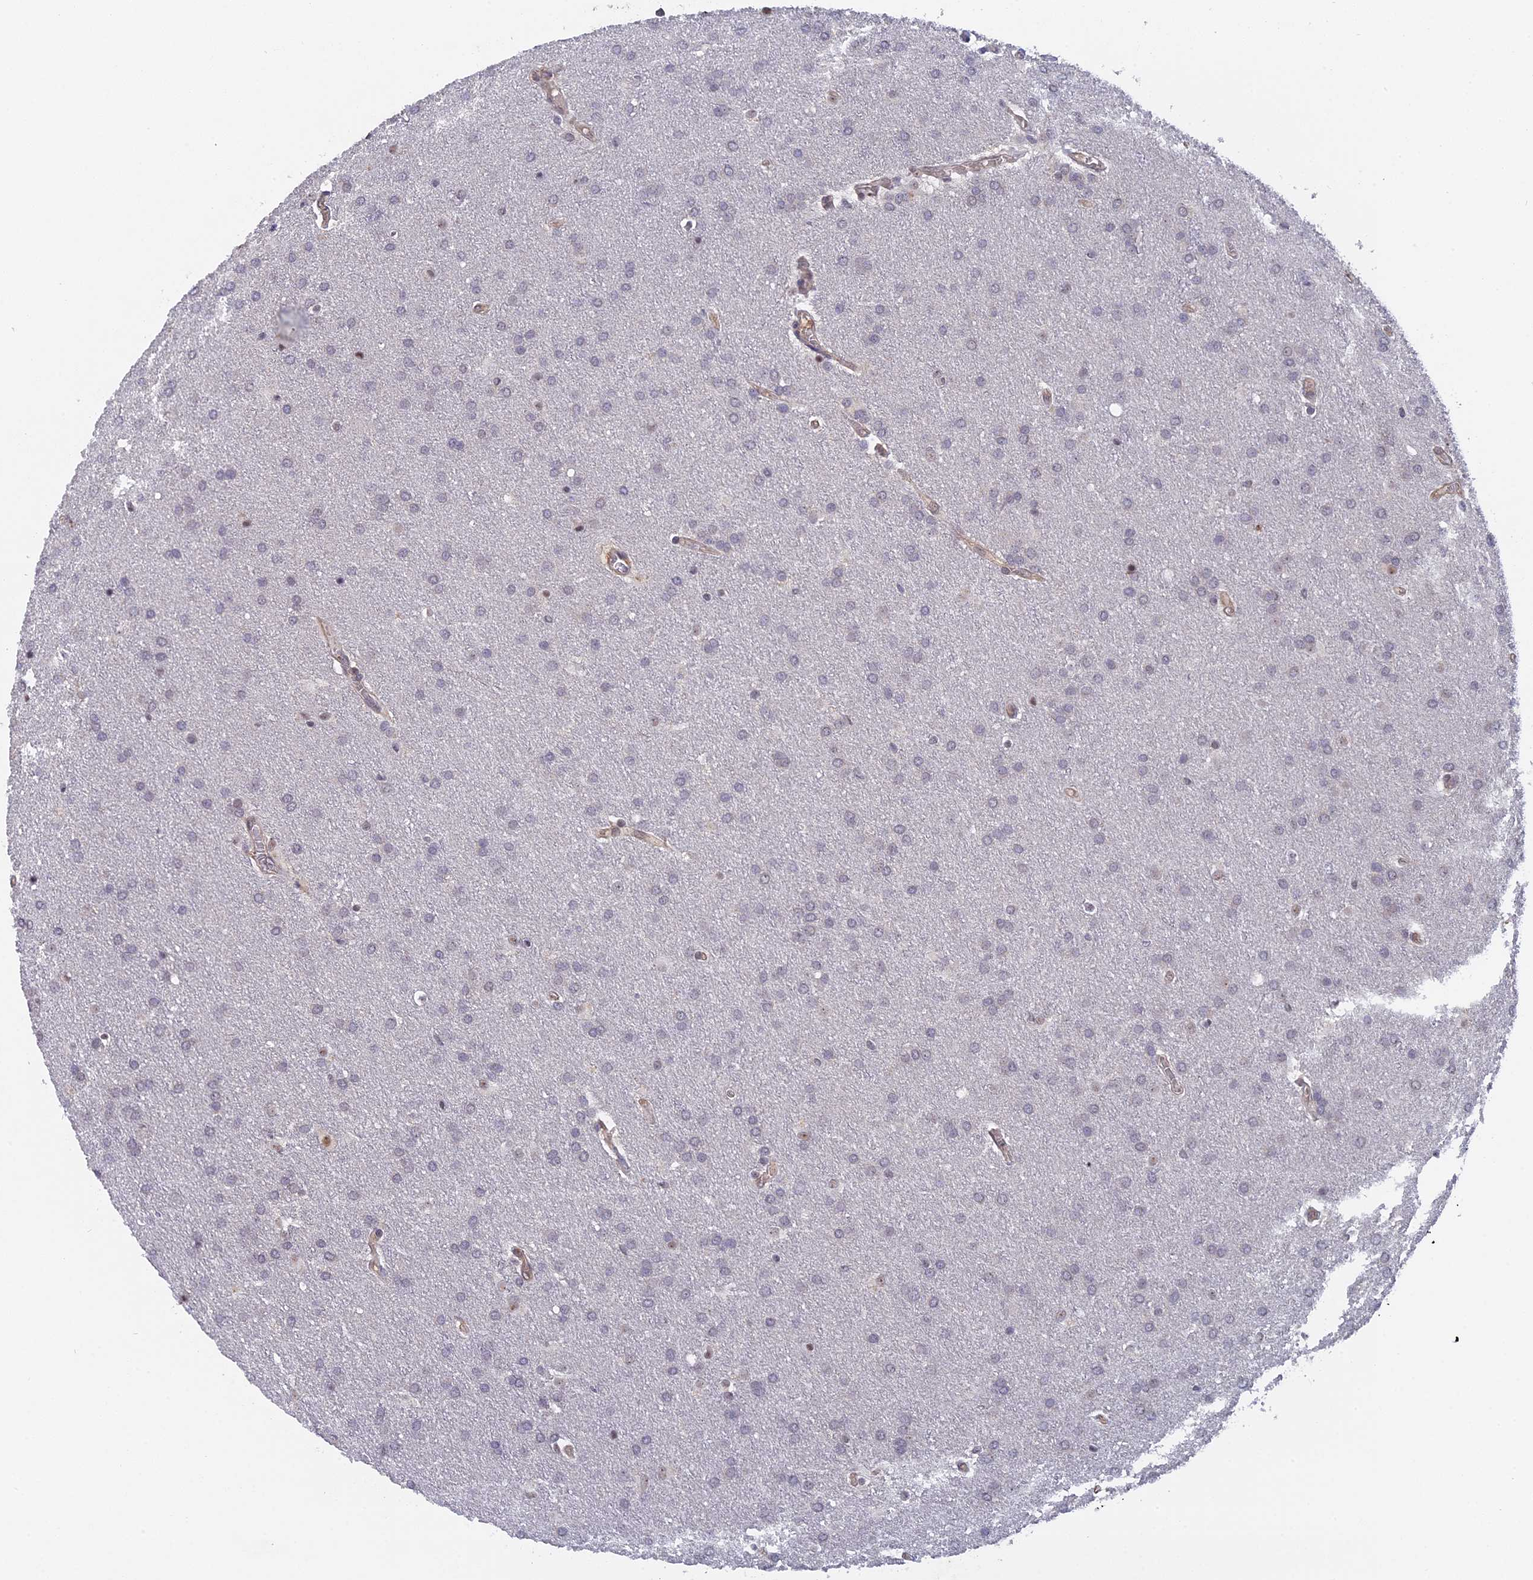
{"staining": {"intensity": "negative", "quantity": "none", "location": "none"}, "tissue": "glioma", "cell_type": "Tumor cells", "image_type": "cancer", "snomed": [{"axis": "morphology", "description": "Glioma, malignant, Low grade"}, {"axis": "topography", "description": "Brain"}], "caption": "IHC of human glioma reveals no staining in tumor cells.", "gene": "FAM98C", "patient": {"sex": "female", "age": 32}}